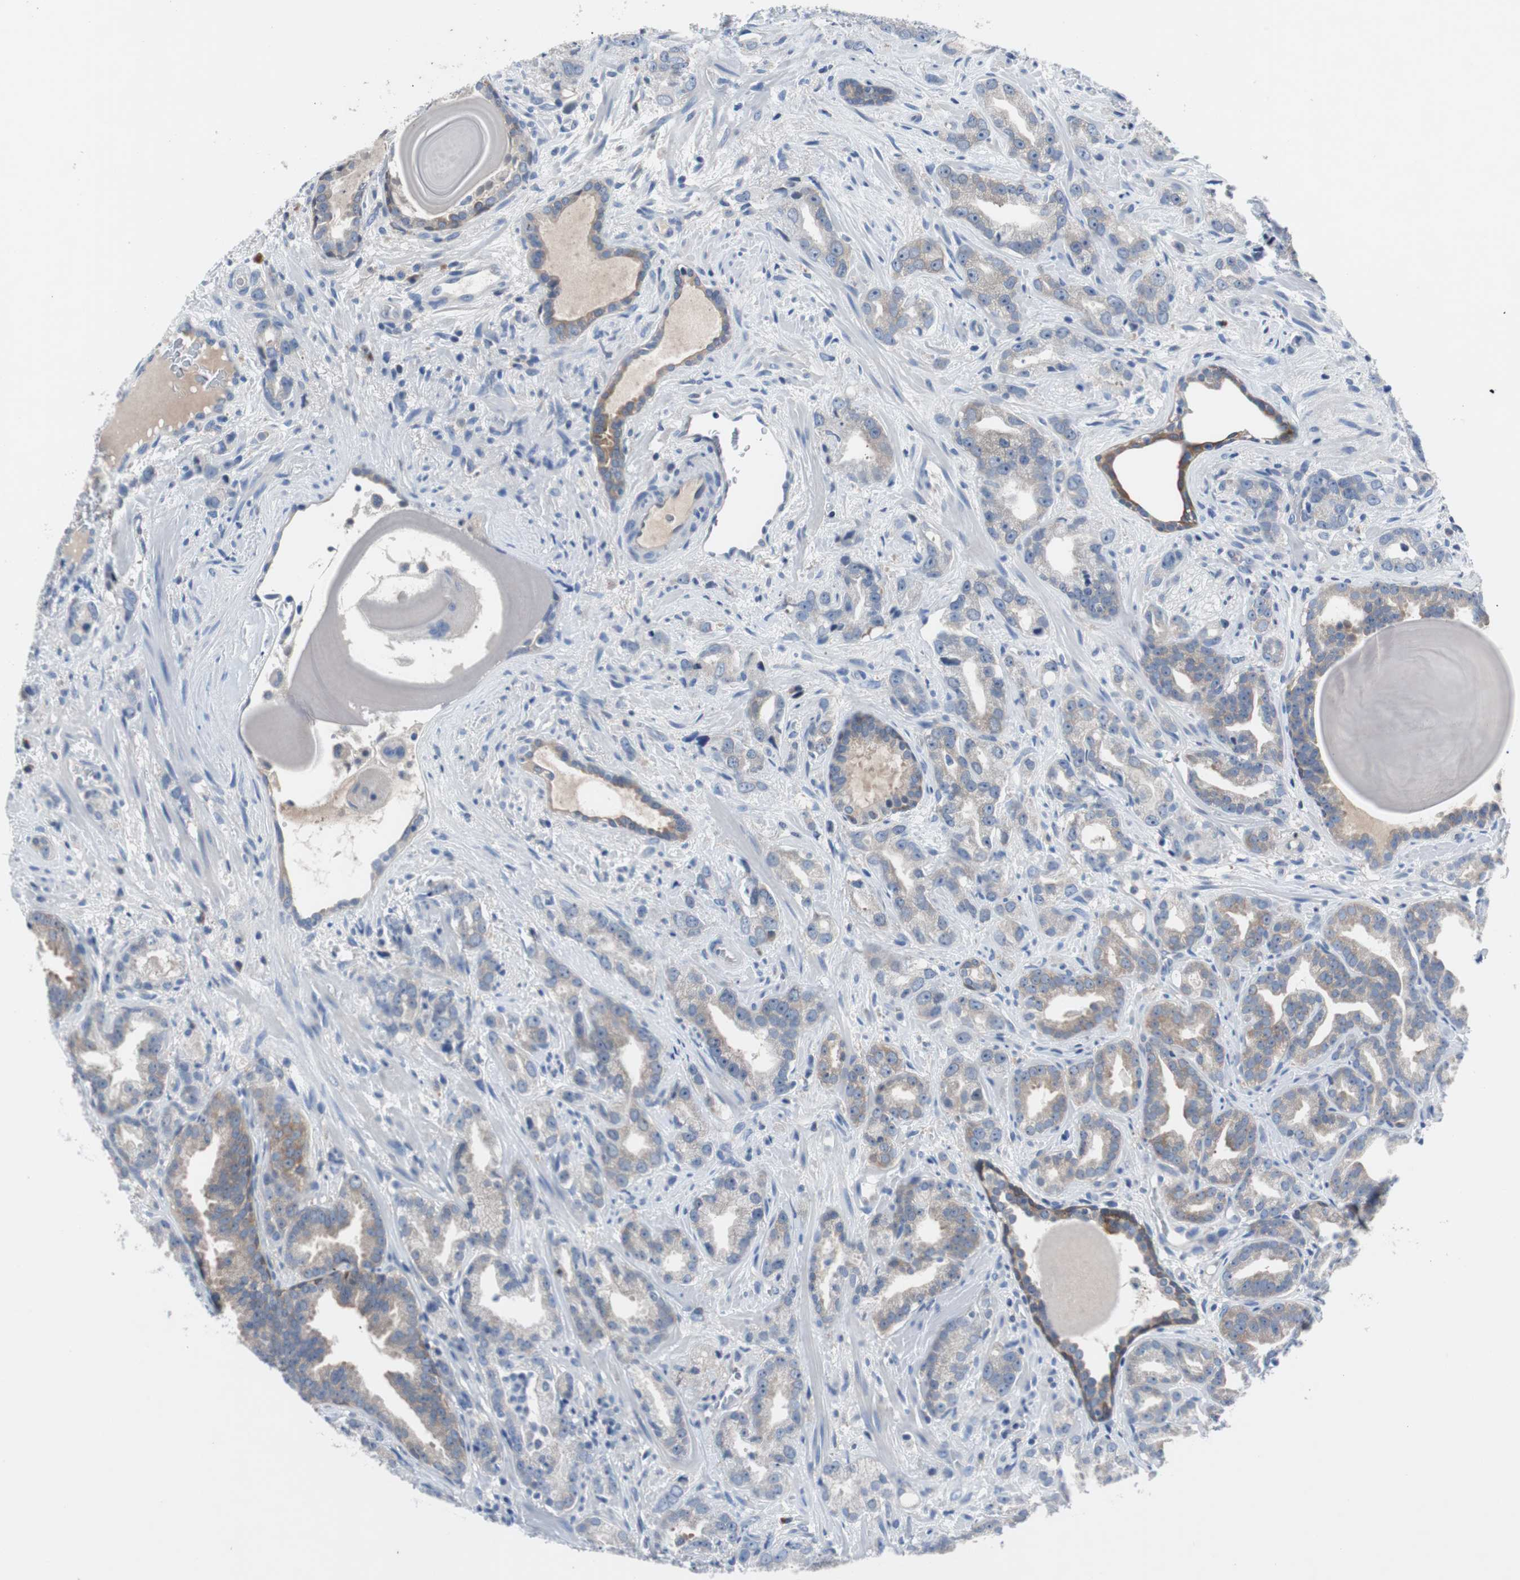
{"staining": {"intensity": "weak", "quantity": "25%-75%", "location": "cytoplasmic/membranous"}, "tissue": "prostate cancer", "cell_type": "Tumor cells", "image_type": "cancer", "snomed": [{"axis": "morphology", "description": "Adenocarcinoma, Low grade"}, {"axis": "topography", "description": "Prostate"}], "caption": "The photomicrograph shows staining of prostate cancer (low-grade adenocarcinoma), revealing weak cytoplasmic/membranous protein positivity (brown color) within tumor cells. The staining was performed using DAB (3,3'-diaminobenzidine), with brown indicating positive protein expression. Nuclei are stained blue with hematoxylin.", "gene": "EEF2K", "patient": {"sex": "male", "age": 63}}